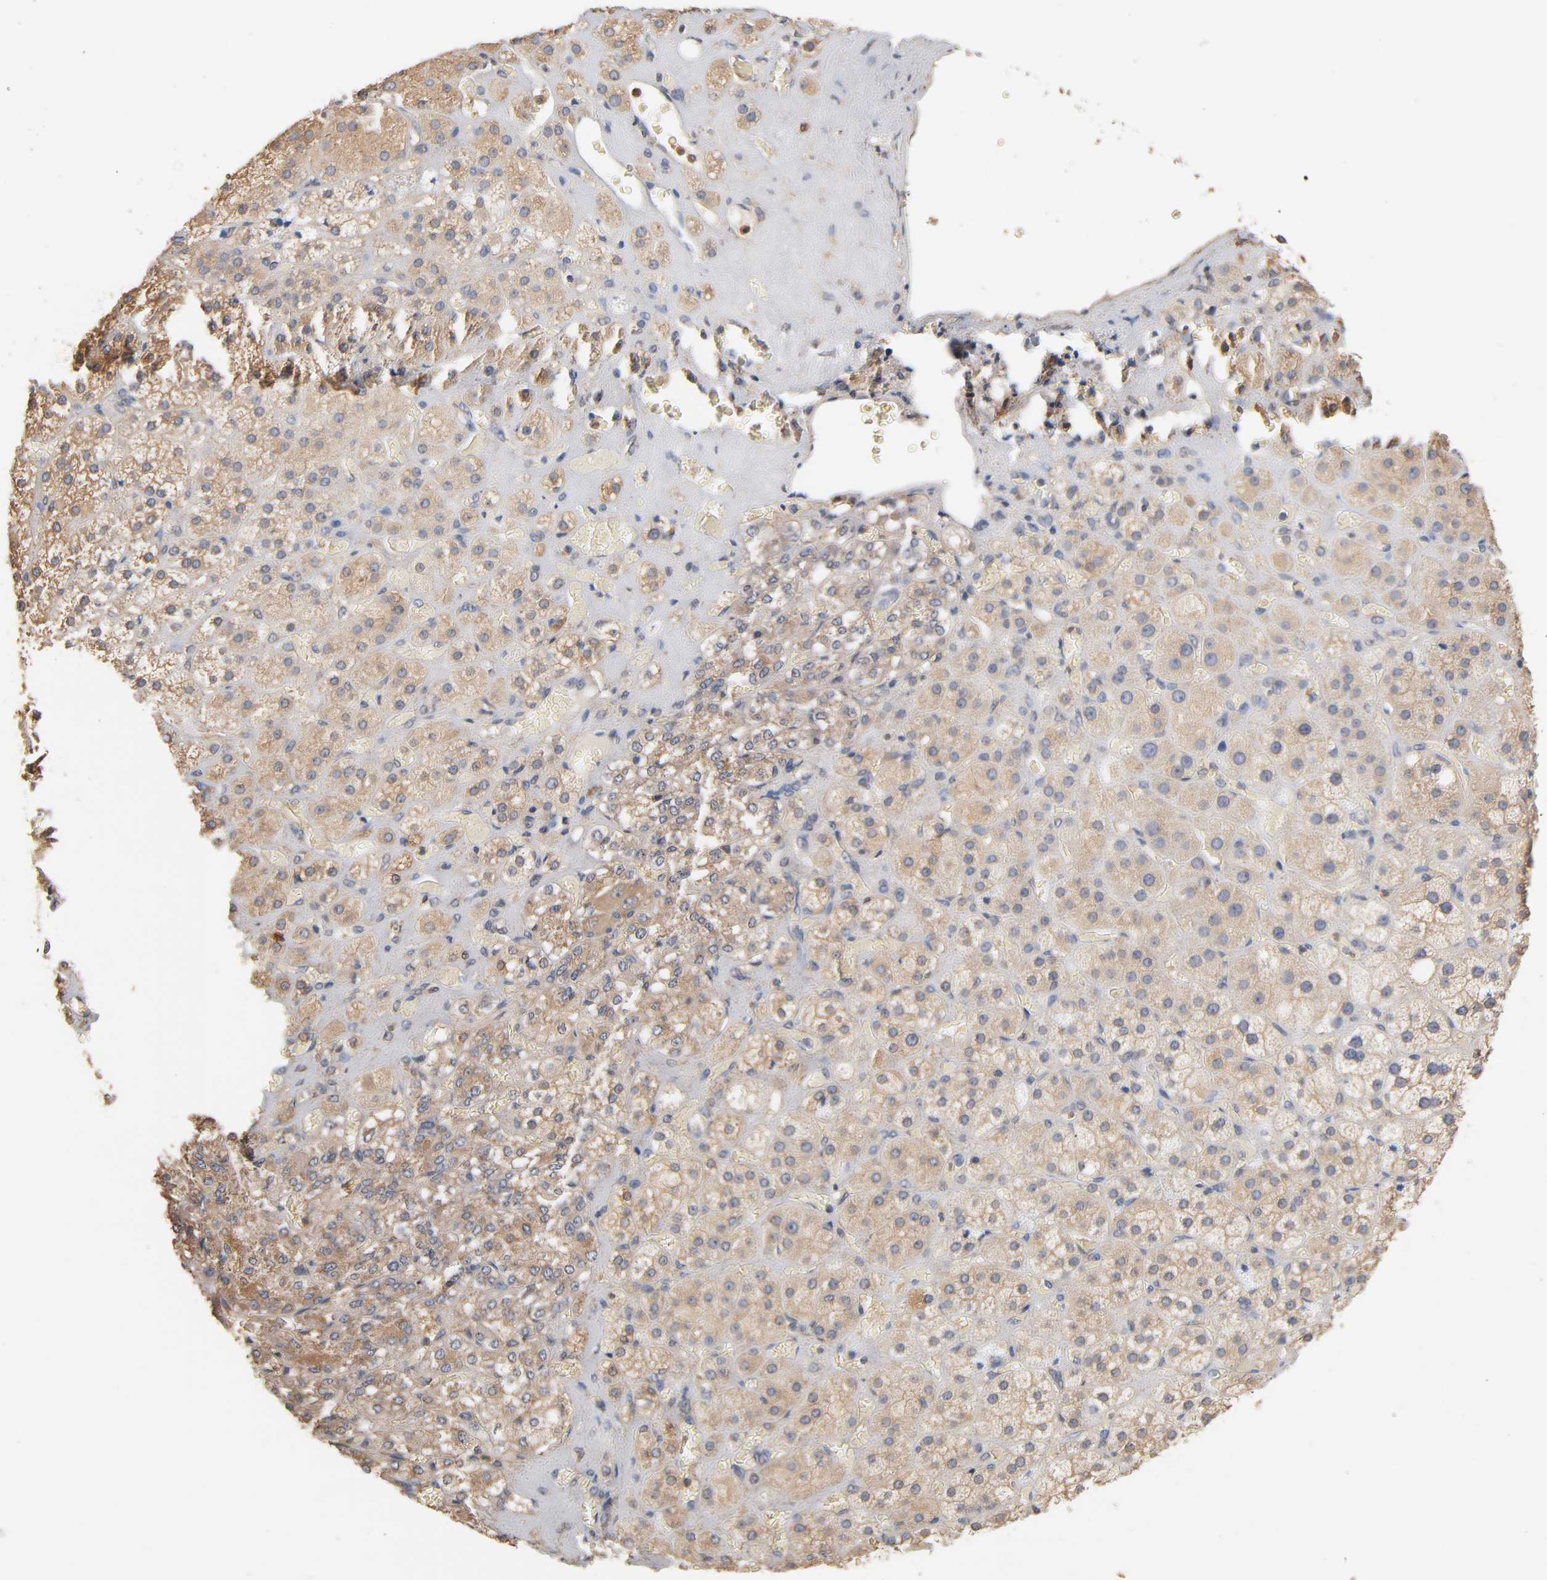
{"staining": {"intensity": "moderate", "quantity": ">75%", "location": "cytoplasmic/membranous"}, "tissue": "adrenal gland", "cell_type": "Glandular cells", "image_type": "normal", "snomed": [{"axis": "morphology", "description": "Normal tissue, NOS"}, {"axis": "topography", "description": "Adrenal gland"}], "caption": "IHC image of normal human adrenal gland stained for a protein (brown), which displays medium levels of moderate cytoplasmic/membranous positivity in about >75% of glandular cells.", "gene": "ALDOA", "patient": {"sex": "female", "age": 71}}